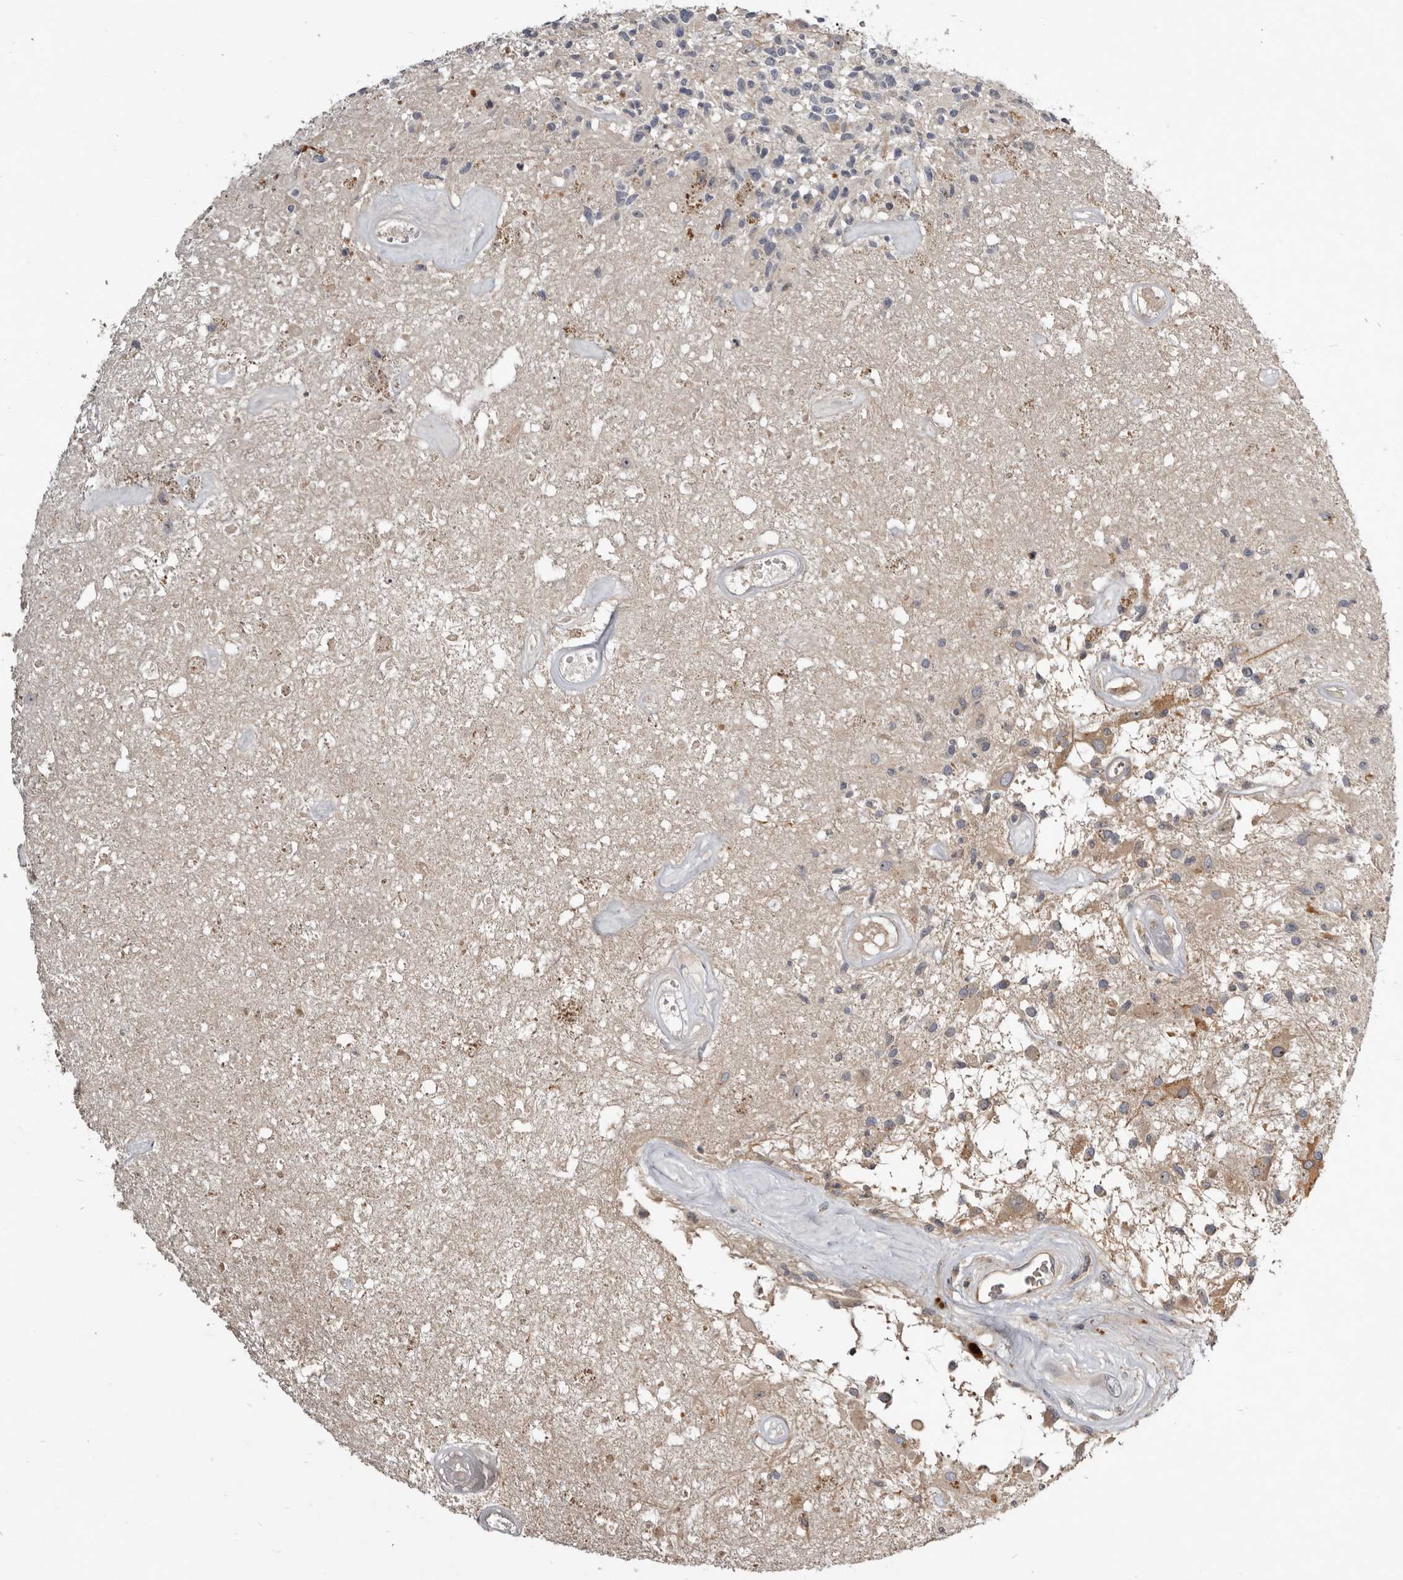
{"staining": {"intensity": "weak", "quantity": "<25%", "location": "cytoplasmic/membranous"}, "tissue": "glioma", "cell_type": "Tumor cells", "image_type": "cancer", "snomed": [{"axis": "morphology", "description": "Glioma, malignant, High grade"}, {"axis": "morphology", "description": "Glioblastoma, NOS"}, {"axis": "topography", "description": "Brain"}], "caption": "An image of human high-grade glioma (malignant) is negative for staining in tumor cells.", "gene": "TTC39A", "patient": {"sex": "male", "age": 60}}